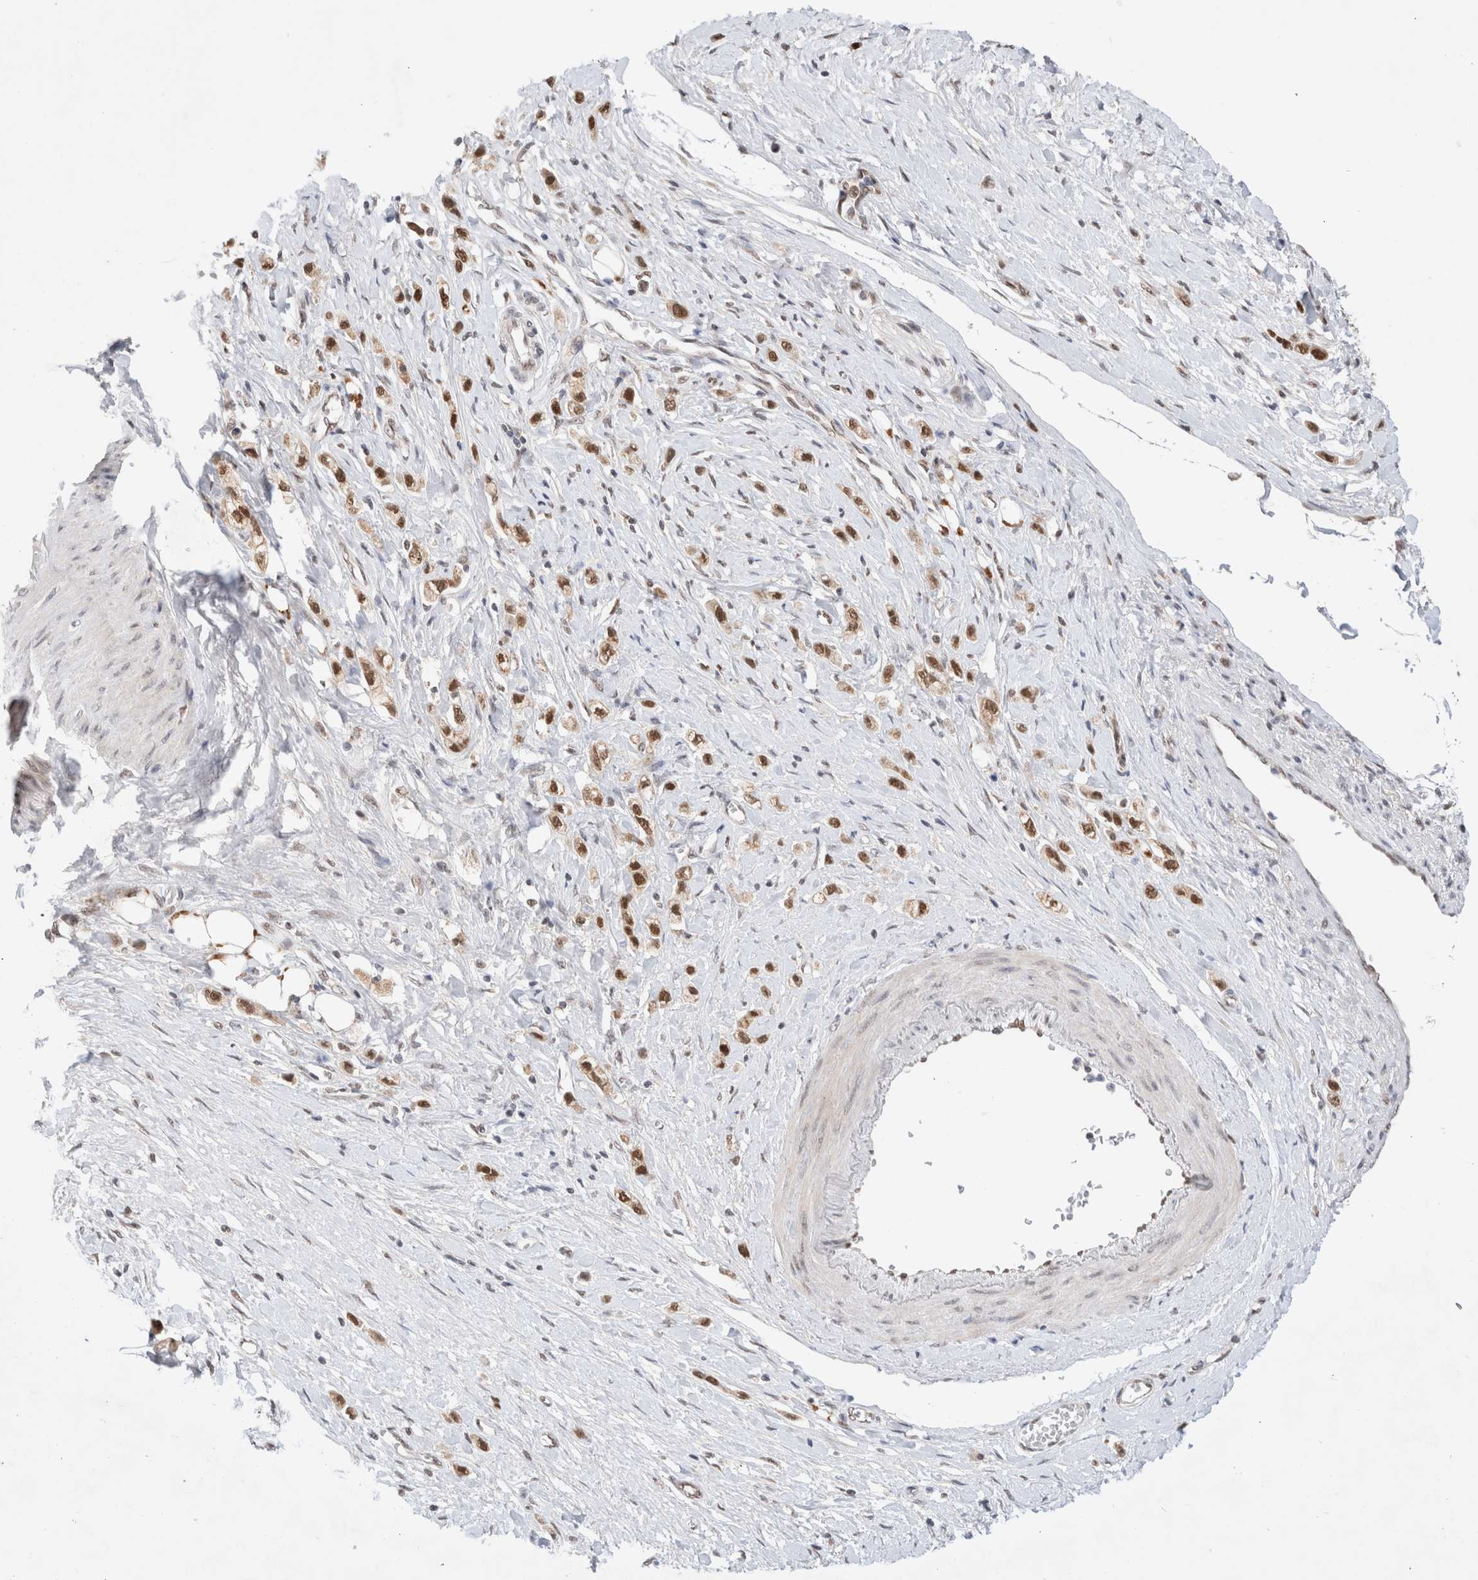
{"staining": {"intensity": "moderate", "quantity": ">75%", "location": "nuclear"}, "tissue": "stomach cancer", "cell_type": "Tumor cells", "image_type": "cancer", "snomed": [{"axis": "morphology", "description": "Adenocarcinoma, NOS"}, {"axis": "topography", "description": "Stomach"}], "caption": "Immunohistochemical staining of human stomach cancer shows medium levels of moderate nuclear protein expression in about >75% of tumor cells.", "gene": "GTF2I", "patient": {"sex": "female", "age": 65}}